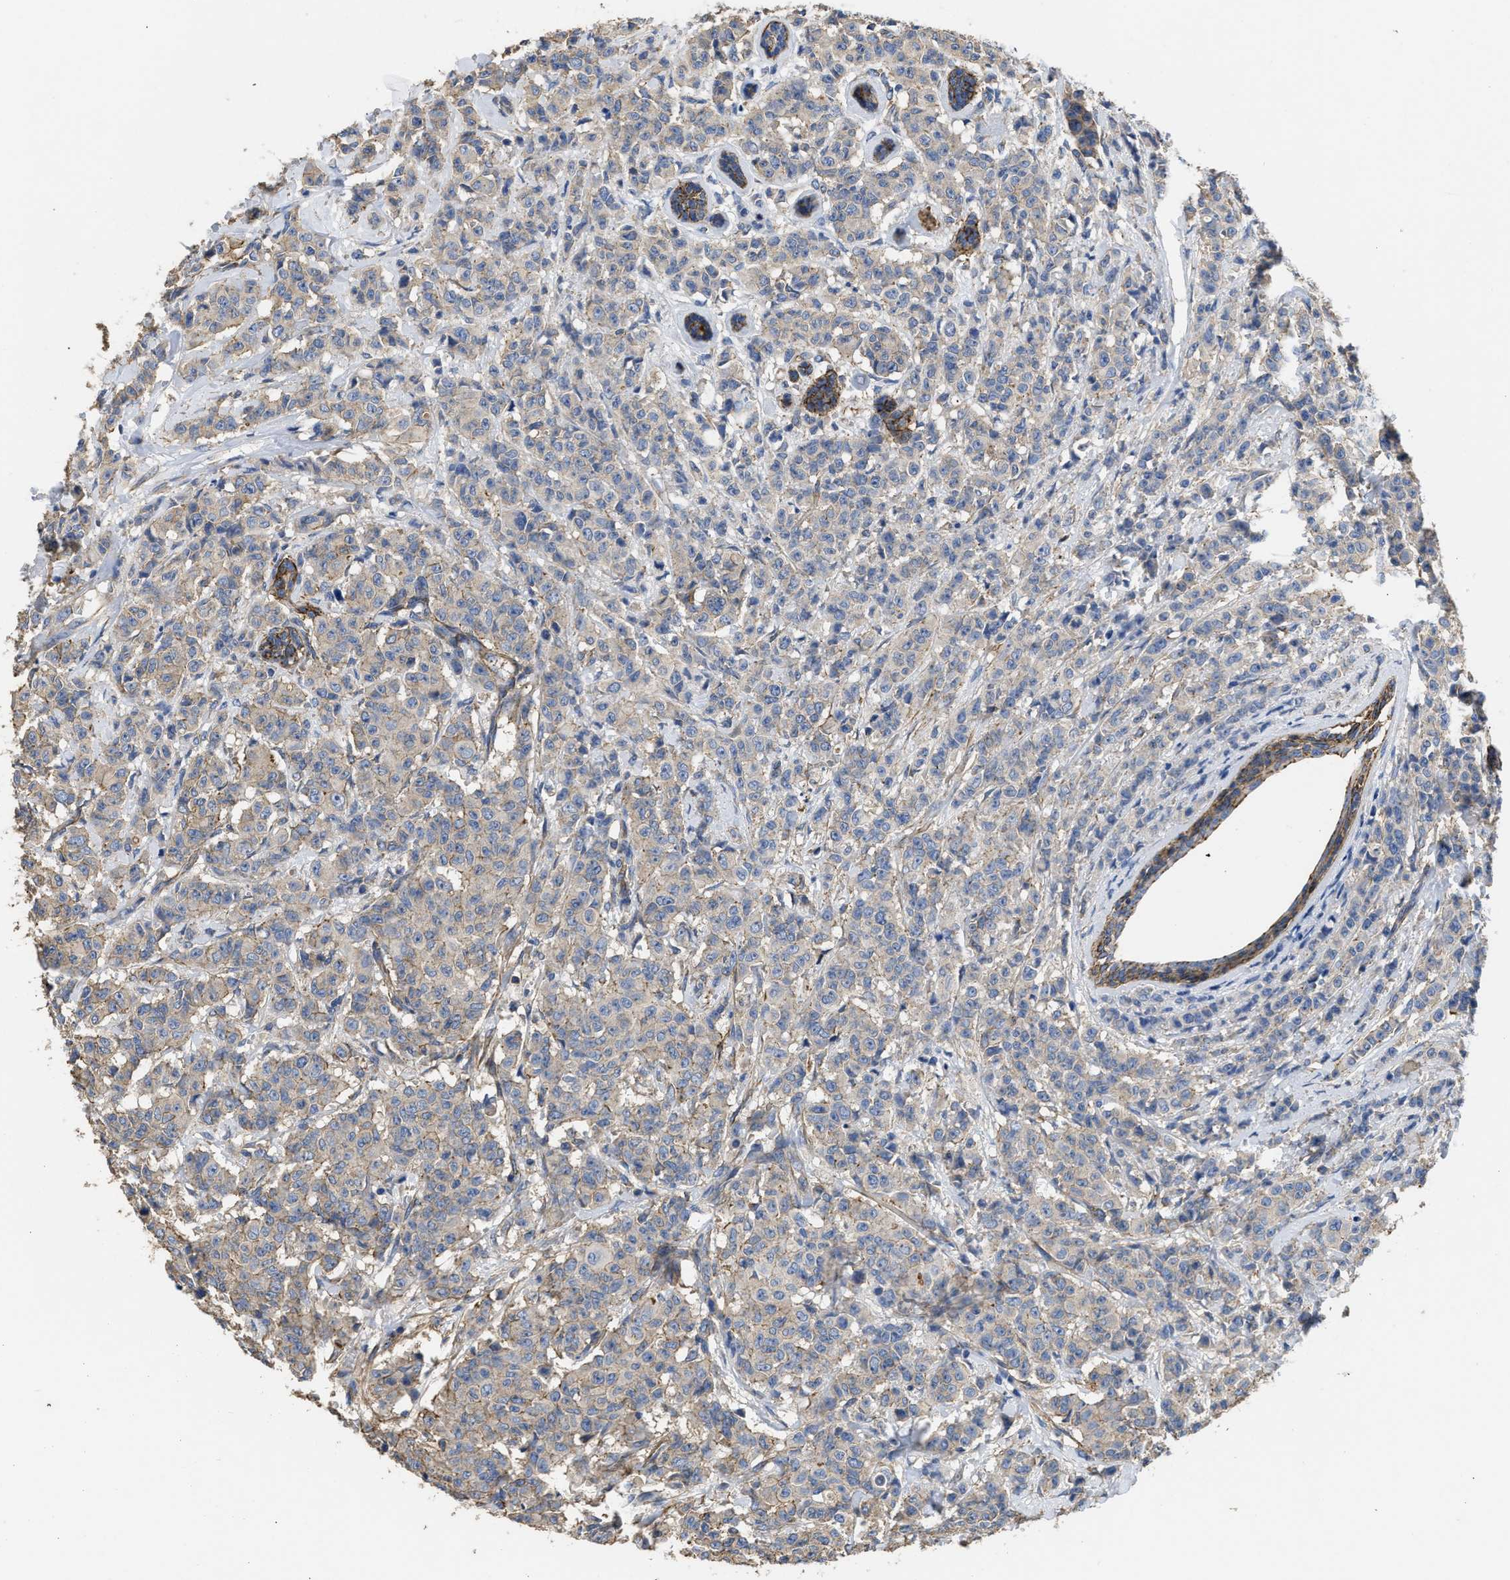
{"staining": {"intensity": "negative", "quantity": "none", "location": "none"}, "tissue": "breast cancer", "cell_type": "Tumor cells", "image_type": "cancer", "snomed": [{"axis": "morphology", "description": "Normal tissue, NOS"}, {"axis": "morphology", "description": "Duct carcinoma"}, {"axis": "topography", "description": "Breast"}], "caption": "Protein analysis of breast cancer (invasive ductal carcinoma) shows no significant staining in tumor cells. (DAB IHC, high magnification).", "gene": "USP4", "patient": {"sex": "female", "age": 40}}